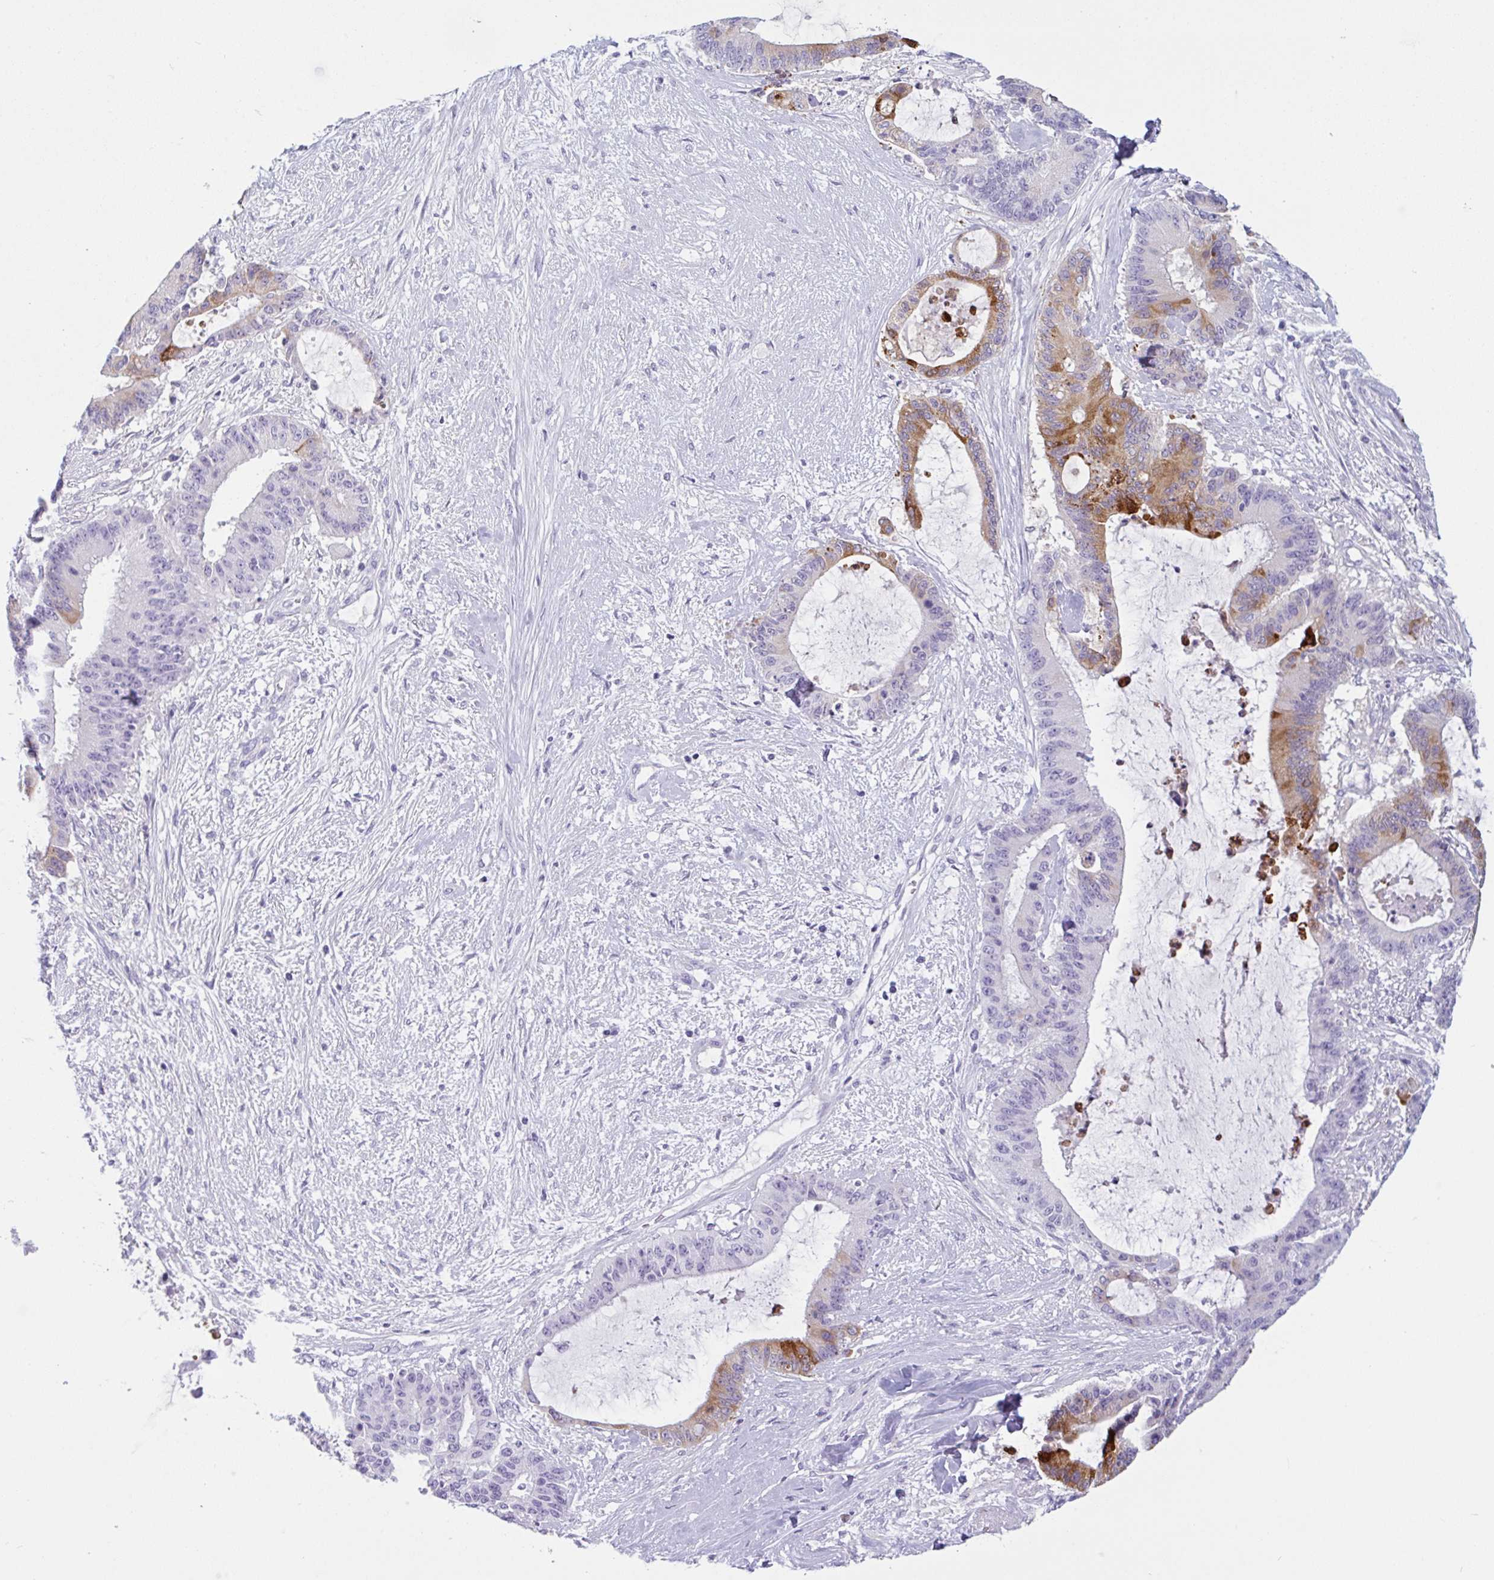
{"staining": {"intensity": "strong", "quantity": "25%-75%", "location": "cytoplasmic/membranous"}, "tissue": "liver cancer", "cell_type": "Tumor cells", "image_type": "cancer", "snomed": [{"axis": "morphology", "description": "Normal tissue, NOS"}, {"axis": "morphology", "description": "Cholangiocarcinoma"}, {"axis": "topography", "description": "Liver"}, {"axis": "topography", "description": "Peripheral nerve tissue"}], "caption": "An image of cholangiocarcinoma (liver) stained for a protein shows strong cytoplasmic/membranous brown staining in tumor cells.", "gene": "CTSE", "patient": {"sex": "female", "age": 73}}